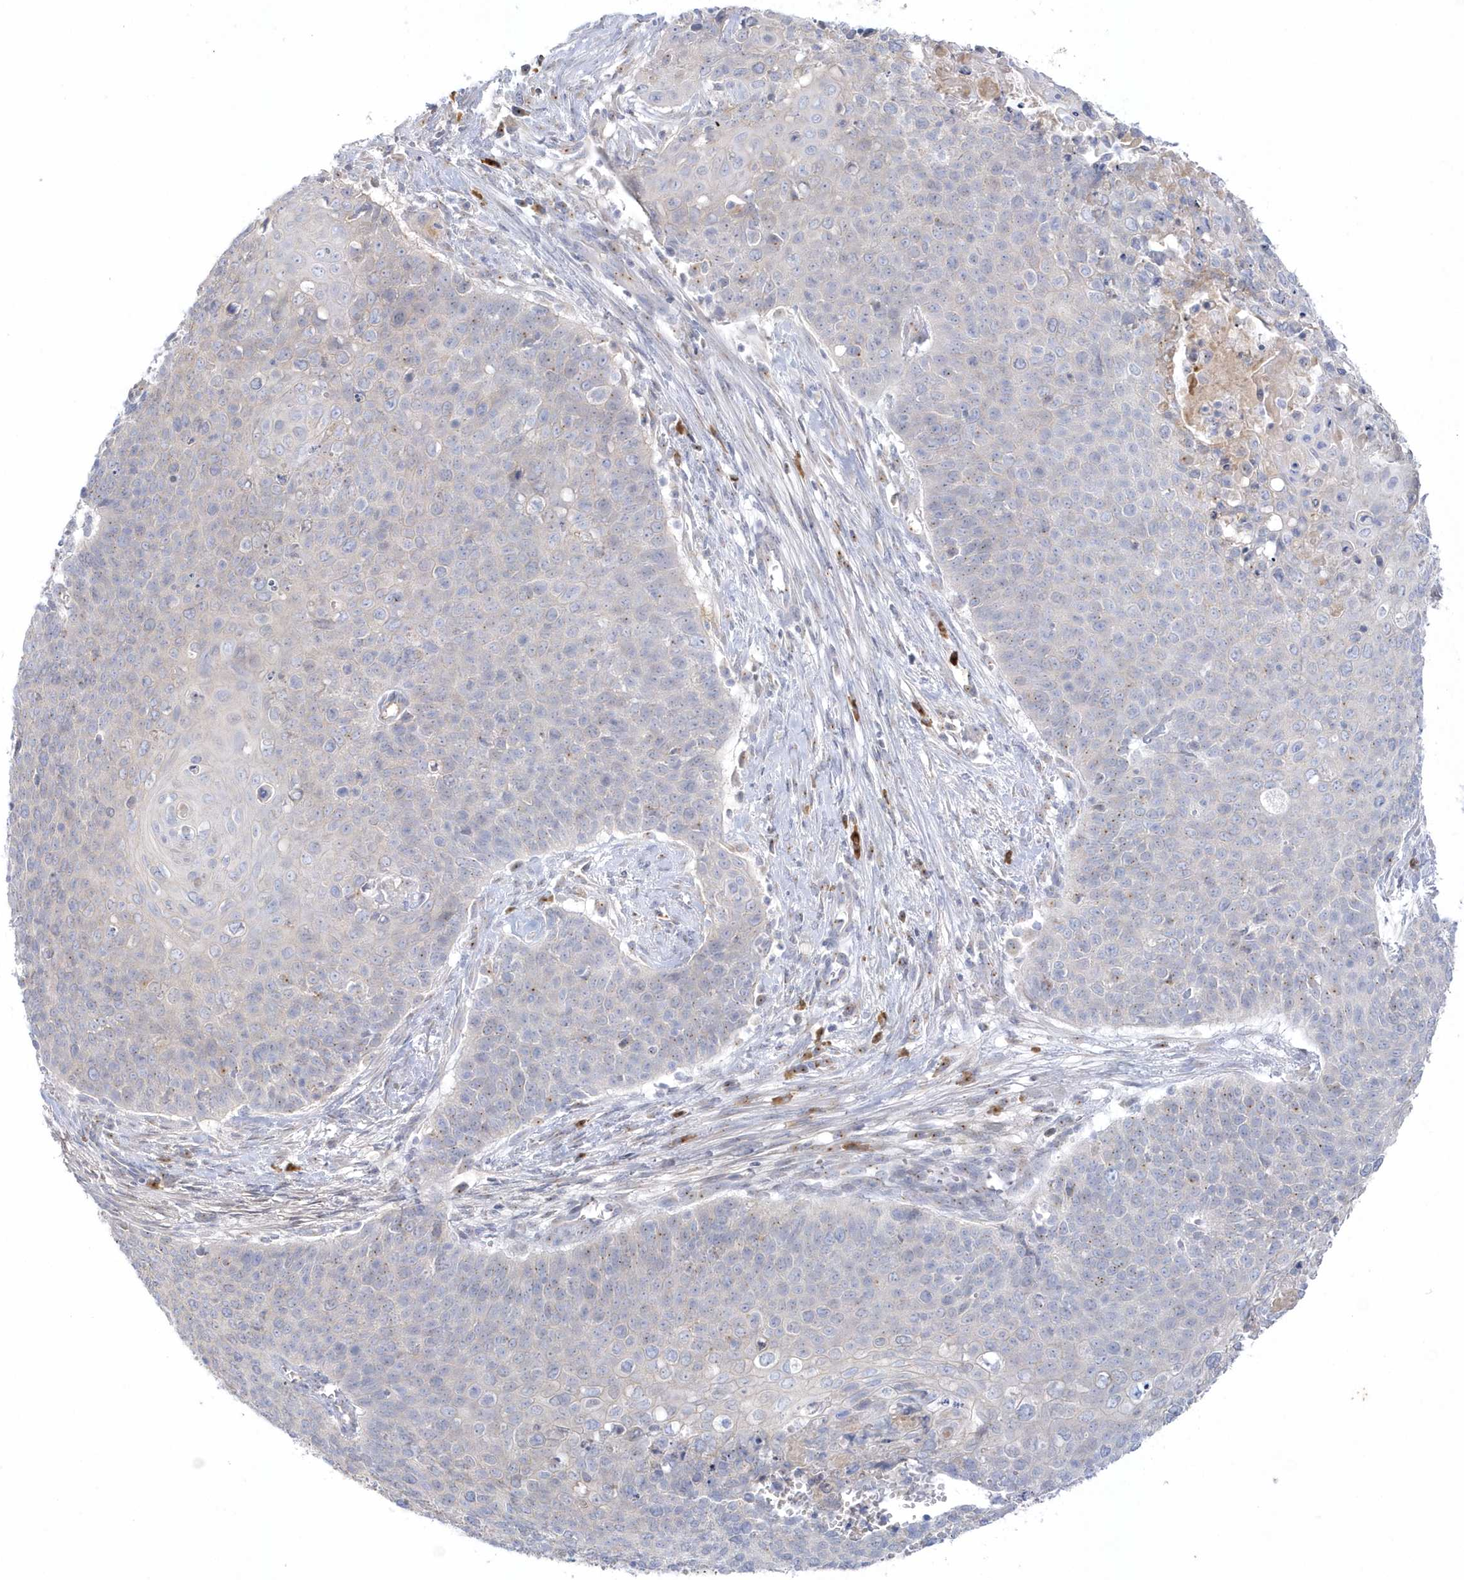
{"staining": {"intensity": "negative", "quantity": "none", "location": "none"}, "tissue": "cervical cancer", "cell_type": "Tumor cells", "image_type": "cancer", "snomed": [{"axis": "morphology", "description": "Squamous cell carcinoma, NOS"}, {"axis": "topography", "description": "Cervix"}], "caption": "This is an immunohistochemistry (IHC) image of human cervical cancer (squamous cell carcinoma). There is no expression in tumor cells.", "gene": "SEMA3D", "patient": {"sex": "female", "age": 39}}